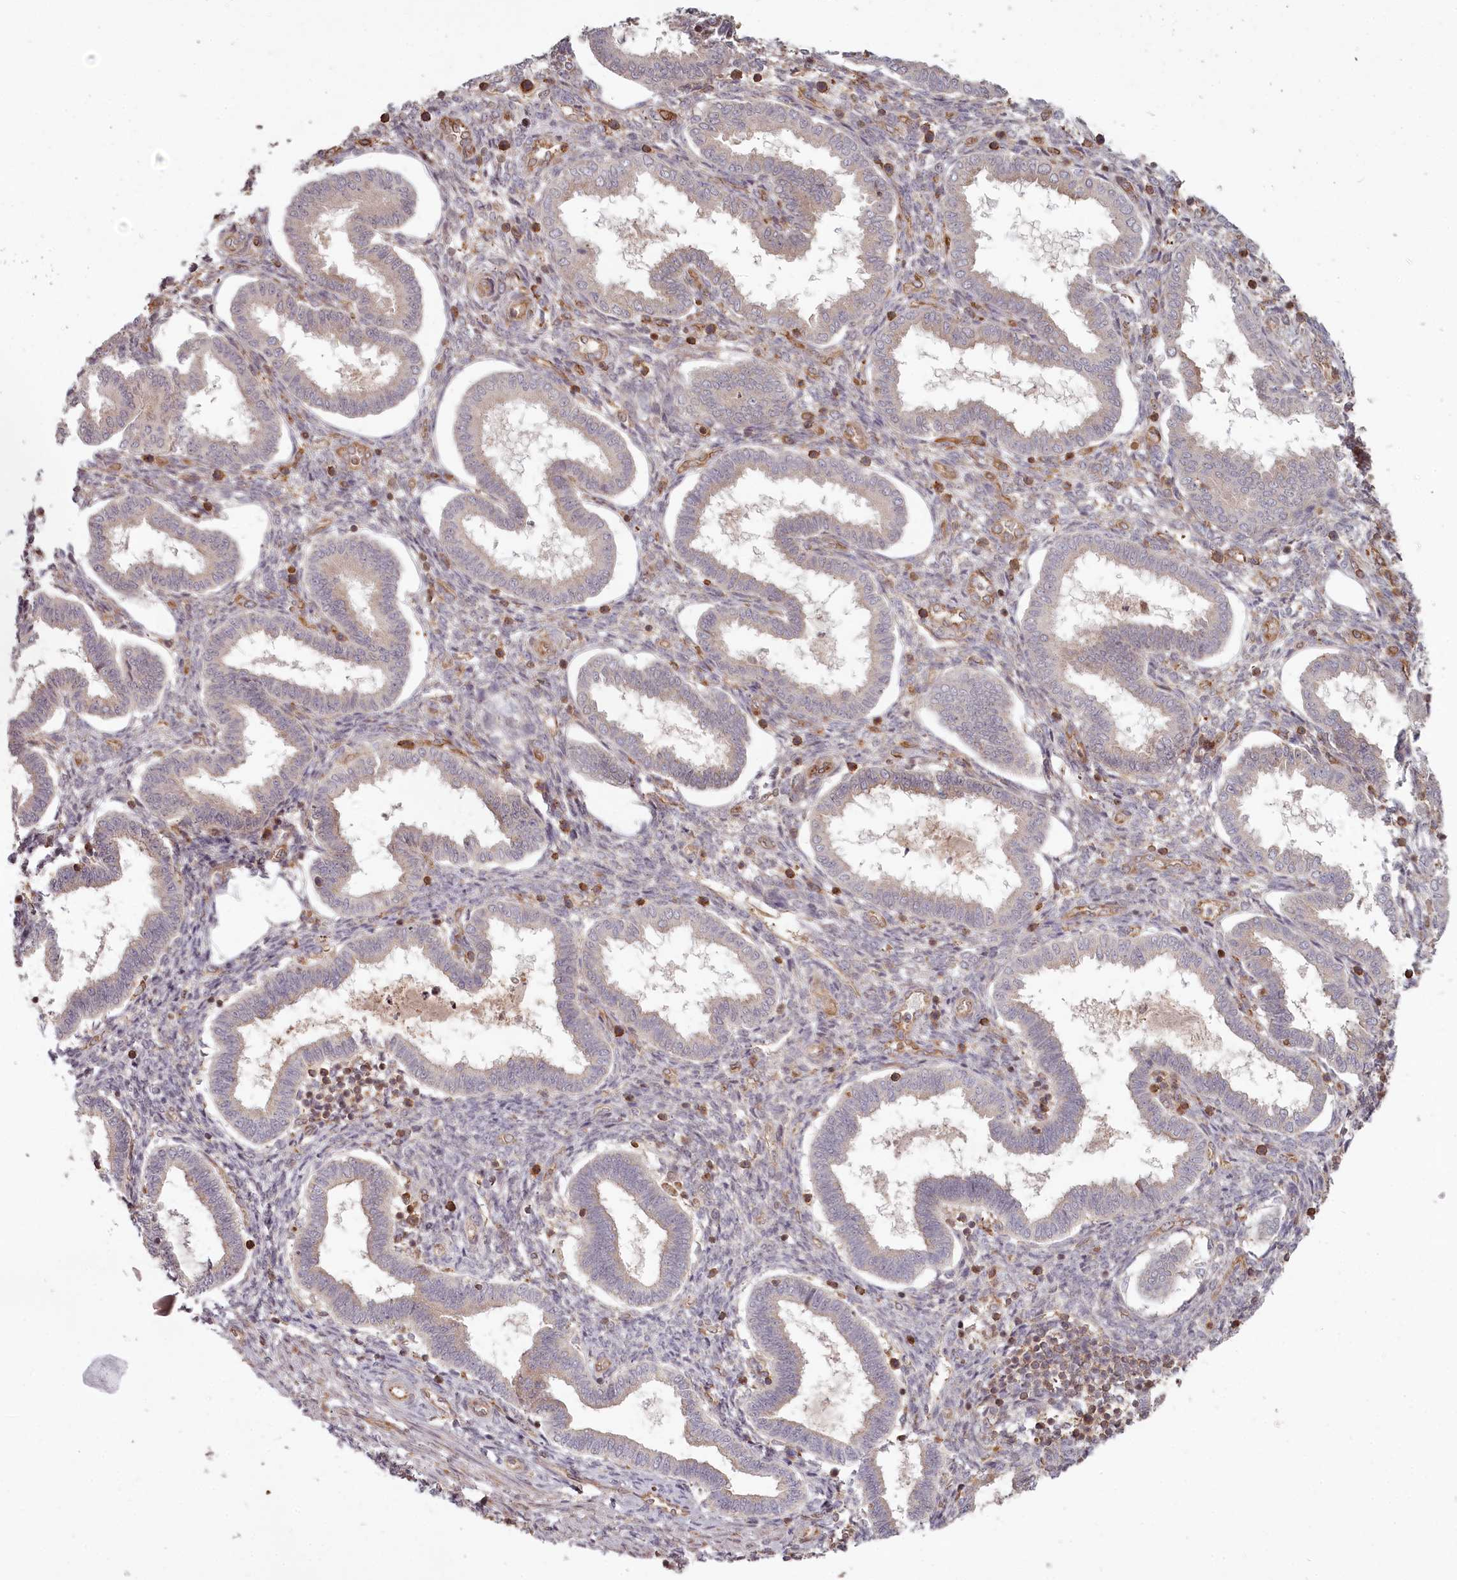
{"staining": {"intensity": "negative", "quantity": "none", "location": "none"}, "tissue": "endometrium", "cell_type": "Cells in endometrial stroma", "image_type": "normal", "snomed": [{"axis": "morphology", "description": "Normal tissue, NOS"}, {"axis": "topography", "description": "Endometrium"}], "caption": "Endometrium stained for a protein using immunohistochemistry (IHC) reveals no positivity cells in endometrial stroma.", "gene": "TMIE", "patient": {"sex": "female", "age": 24}}